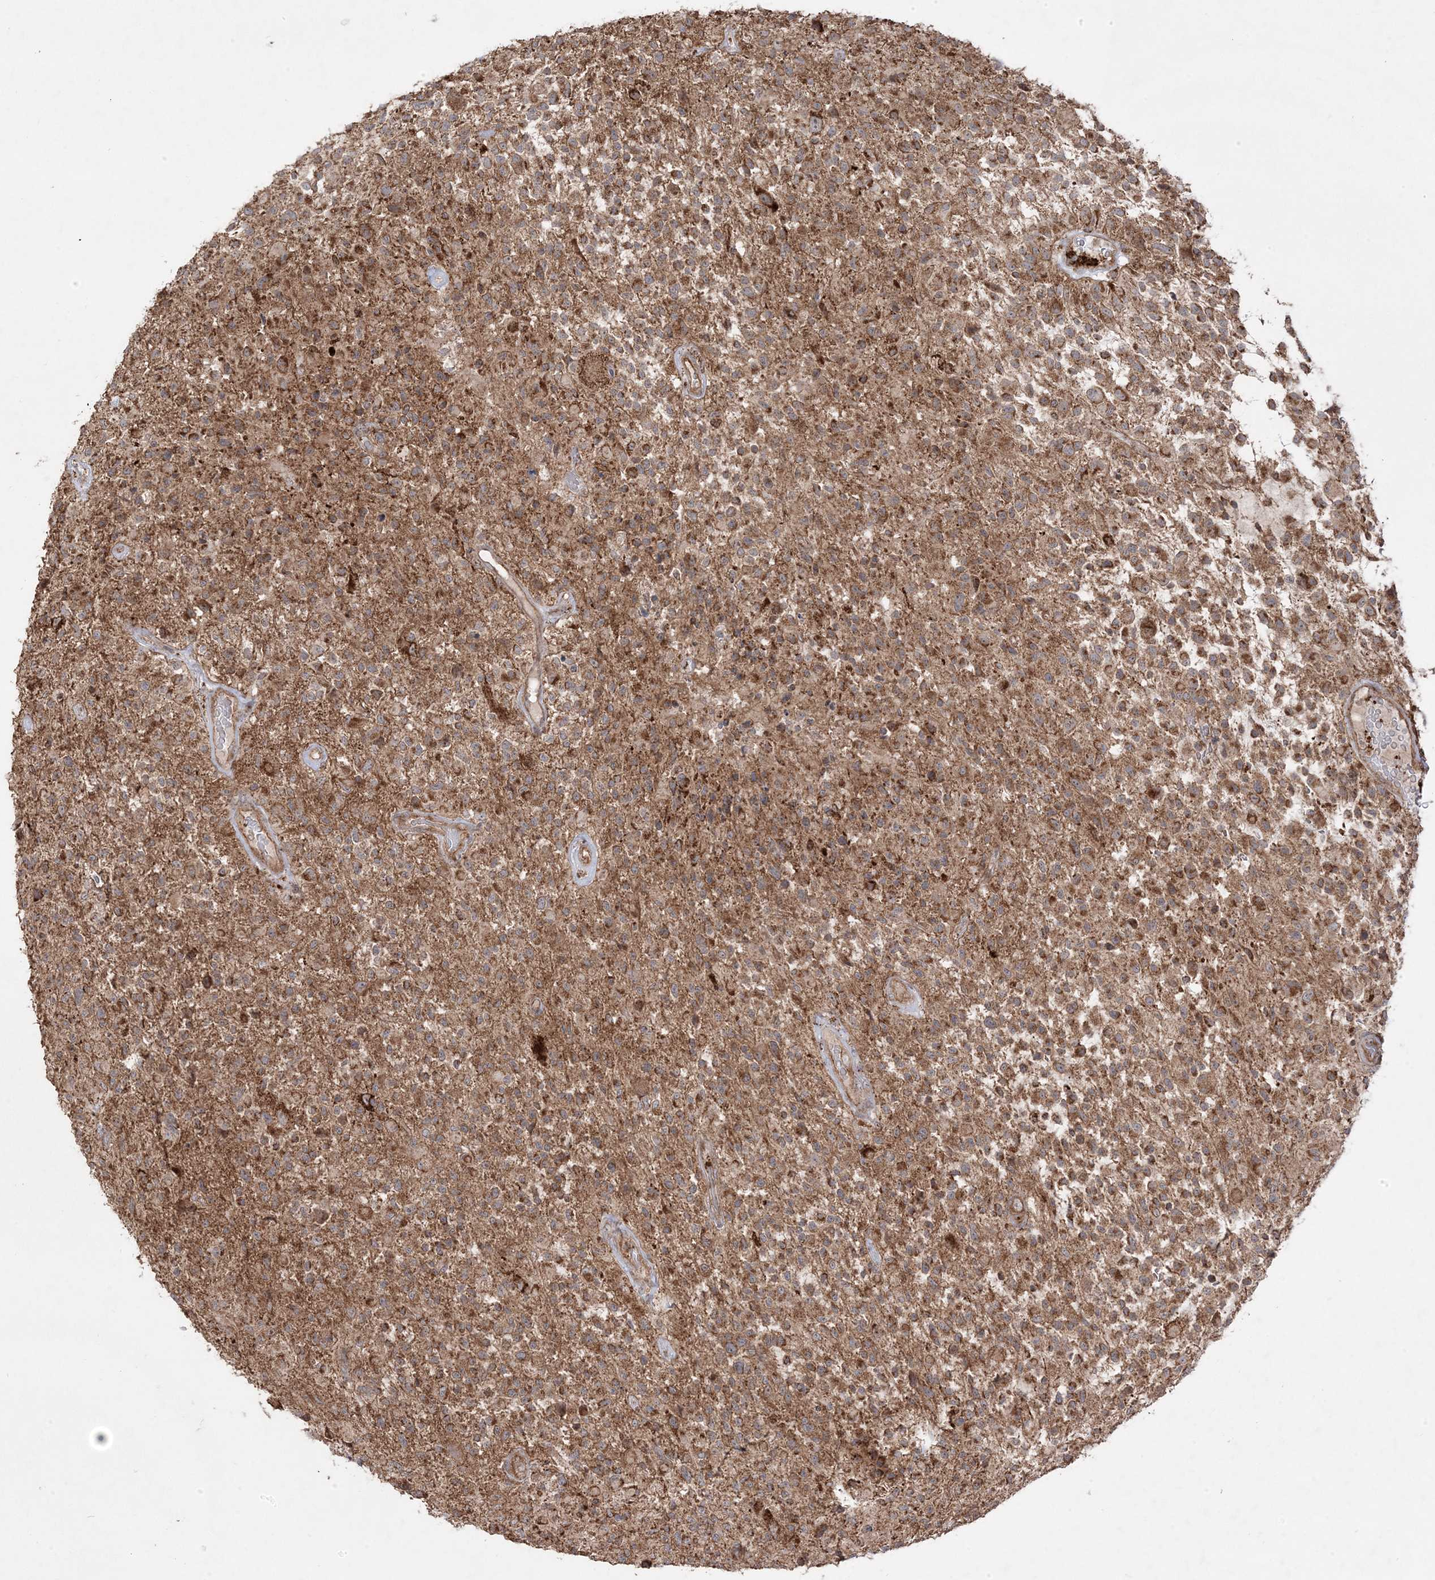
{"staining": {"intensity": "moderate", "quantity": ">75%", "location": "cytoplasmic/membranous"}, "tissue": "glioma", "cell_type": "Tumor cells", "image_type": "cancer", "snomed": [{"axis": "morphology", "description": "Glioma, malignant, High grade"}, {"axis": "morphology", "description": "Glioblastoma, NOS"}, {"axis": "topography", "description": "Brain"}], "caption": "Immunohistochemical staining of human malignant glioma (high-grade) shows moderate cytoplasmic/membranous protein positivity in approximately >75% of tumor cells. The staining was performed using DAB to visualize the protein expression in brown, while the nuclei were stained in blue with hematoxylin (Magnification: 20x).", "gene": "CLUAP1", "patient": {"sex": "male", "age": 60}}